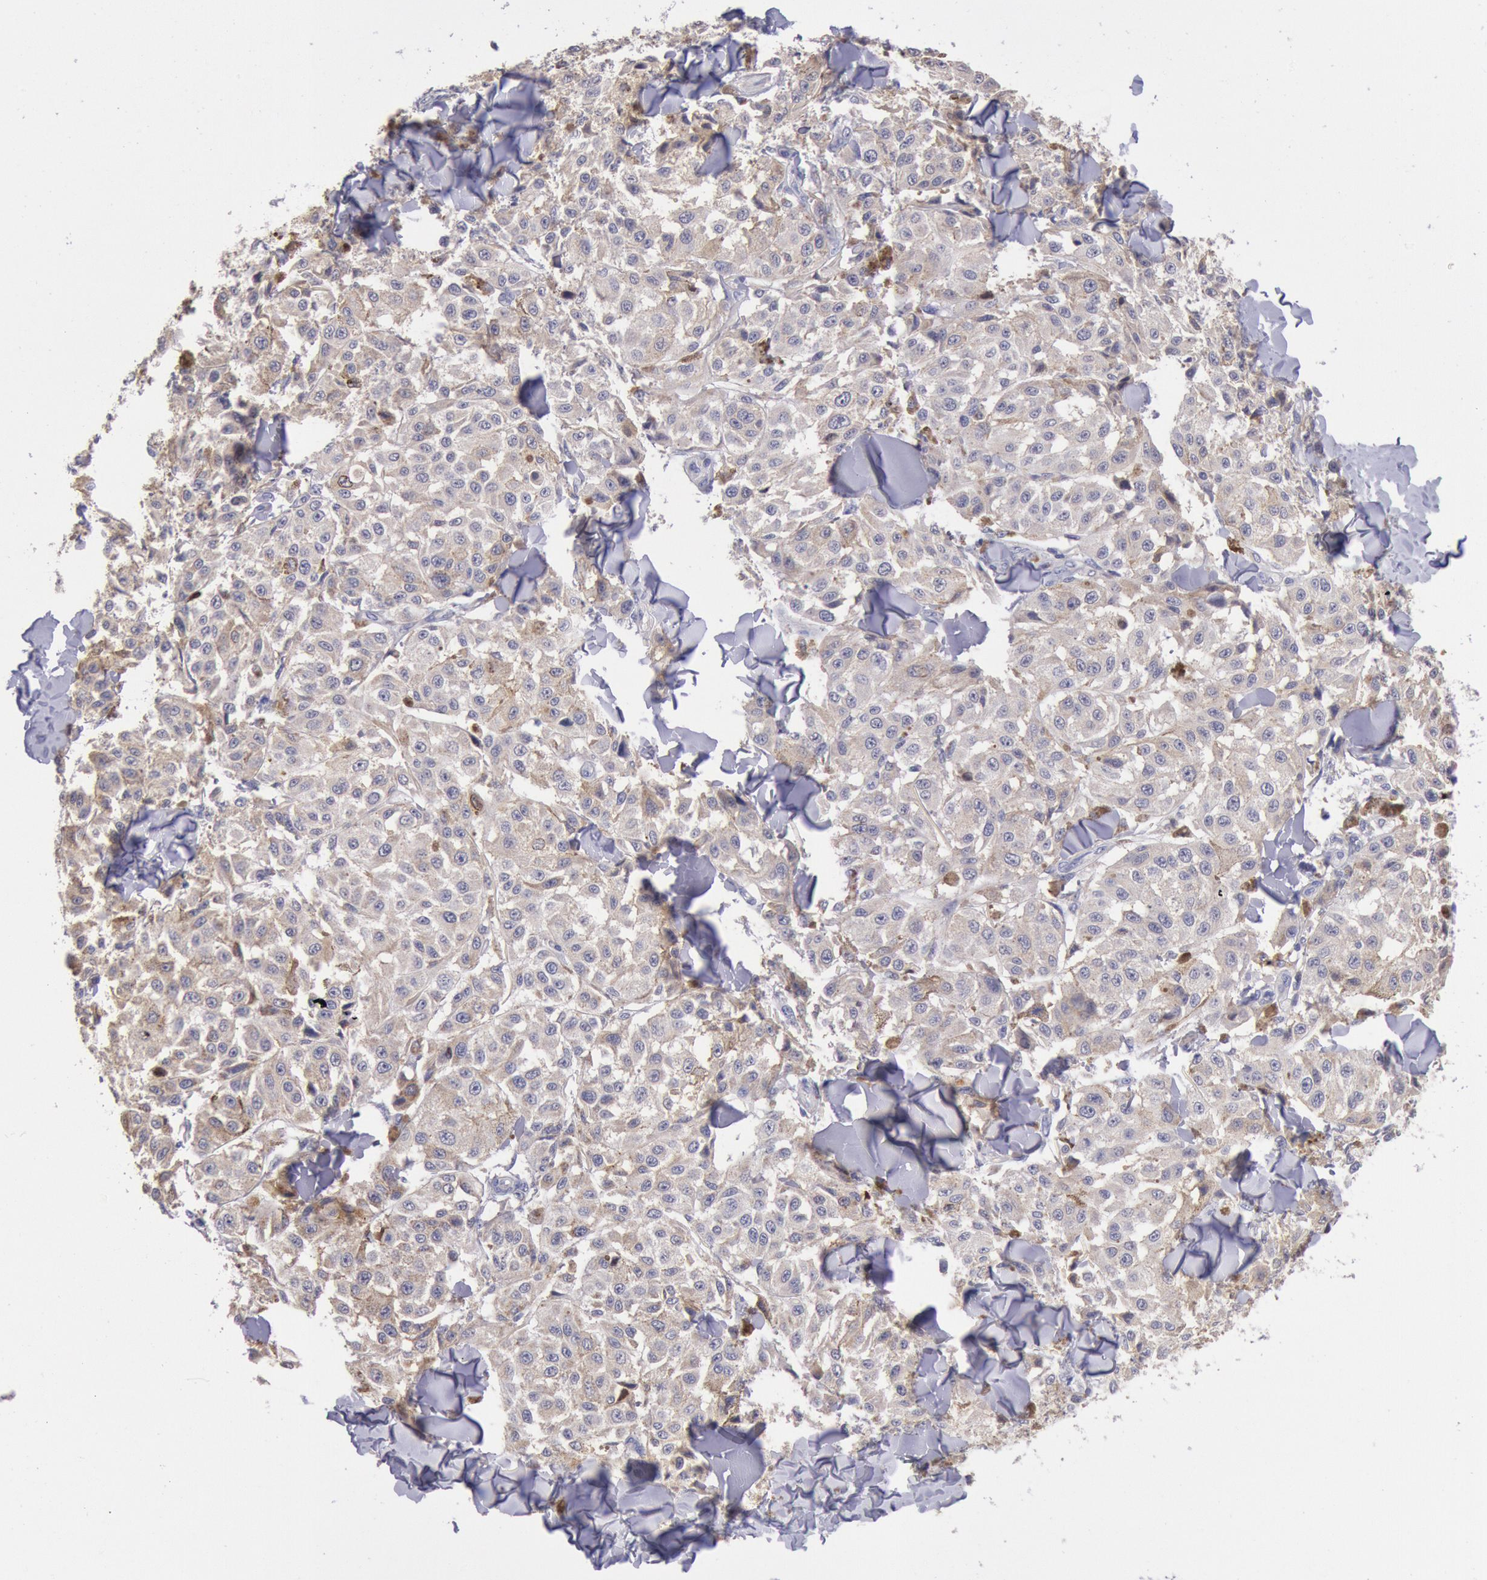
{"staining": {"intensity": "weak", "quantity": ">75%", "location": "cytoplasmic/membranous"}, "tissue": "melanoma", "cell_type": "Tumor cells", "image_type": "cancer", "snomed": [{"axis": "morphology", "description": "Malignant melanoma, NOS"}, {"axis": "topography", "description": "Skin"}], "caption": "Approximately >75% of tumor cells in malignant melanoma exhibit weak cytoplasmic/membranous protein positivity as visualized by brown immunohistochemical staining.", "gene": "GAL3ST1", "patient": {"sex": "female", "age": 64}}